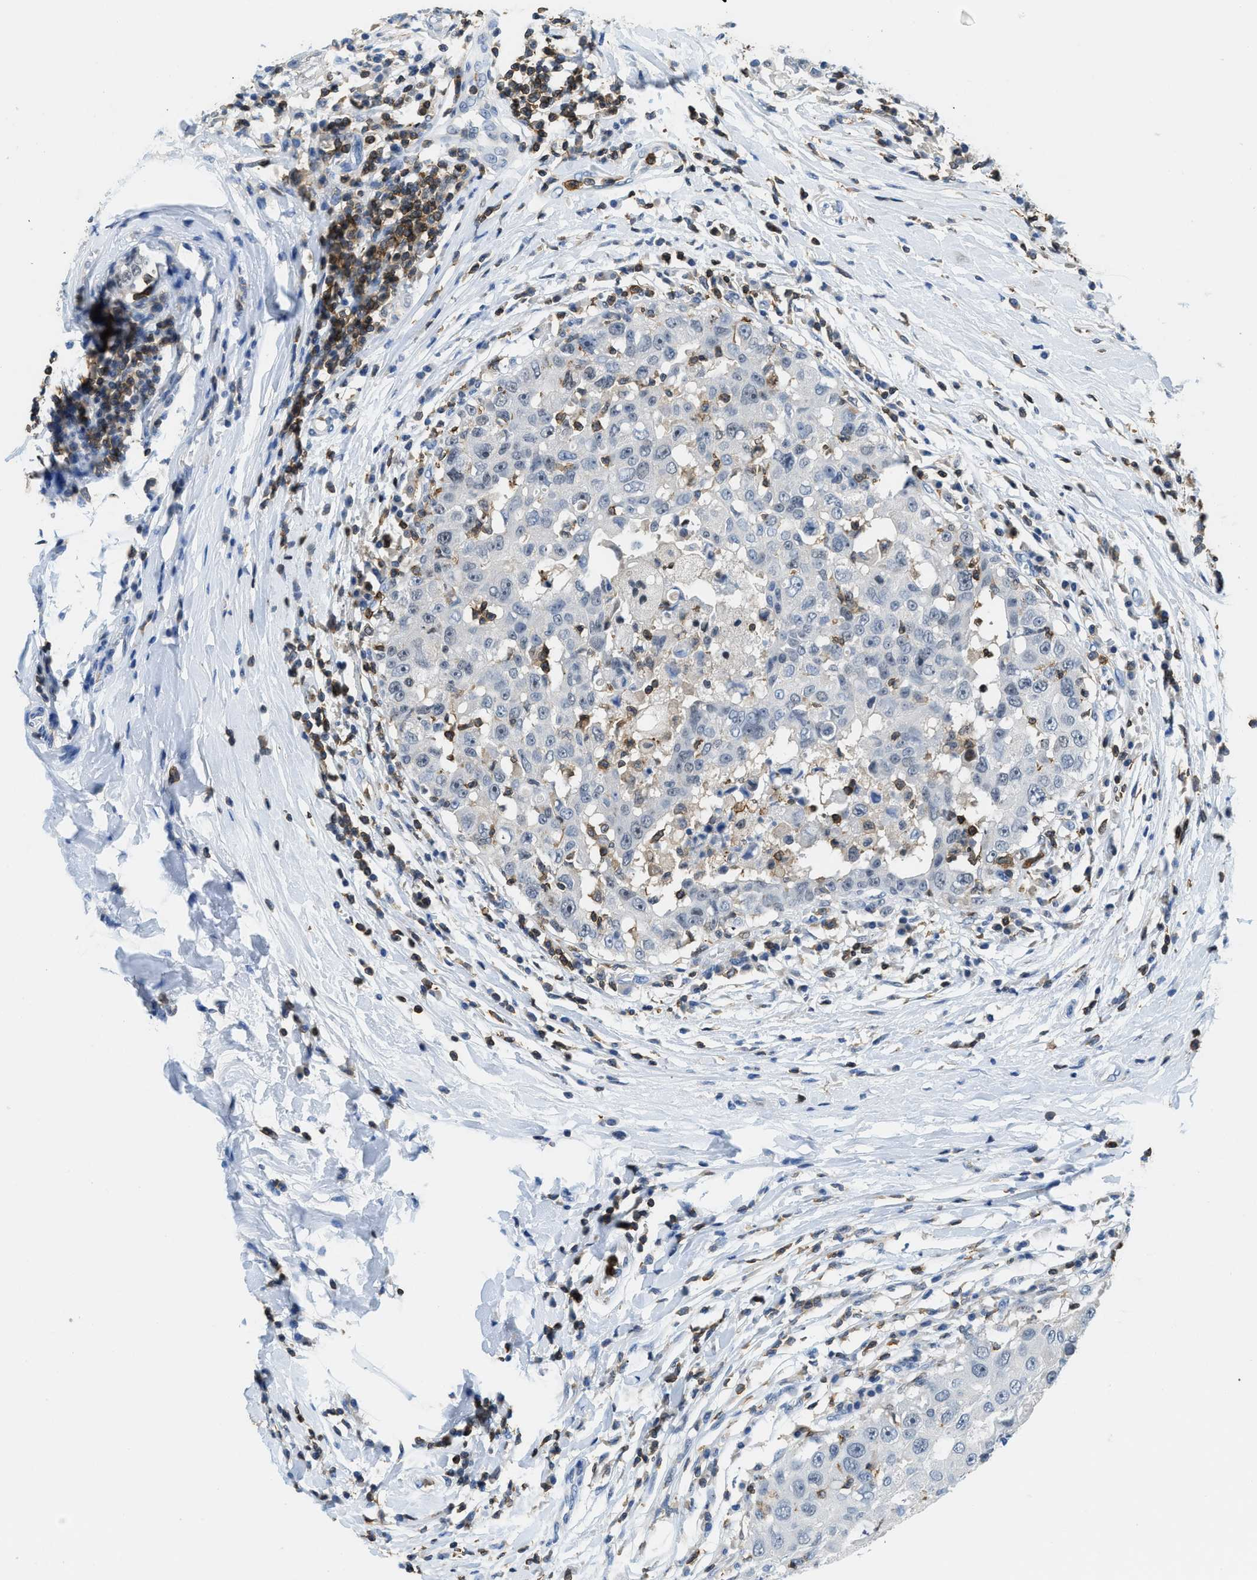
{"staining": {"intensity": "negative", "quantity": "none", "location": "none"}, "tissue": "breast cancer", "cell_type": "Tumor cells", "image_type": "cancer", "snomed": [{"axis": "morphology", "description": "Duct carcinoma"}, {"axis": "topography", "description": "Breast"}], "caption": "Tumor cells are negative for brown protein staining in breast cancer (intraductal carcinoma).", "gene": "FAM151A", "patient": {"sex": "female", "age": 27}}